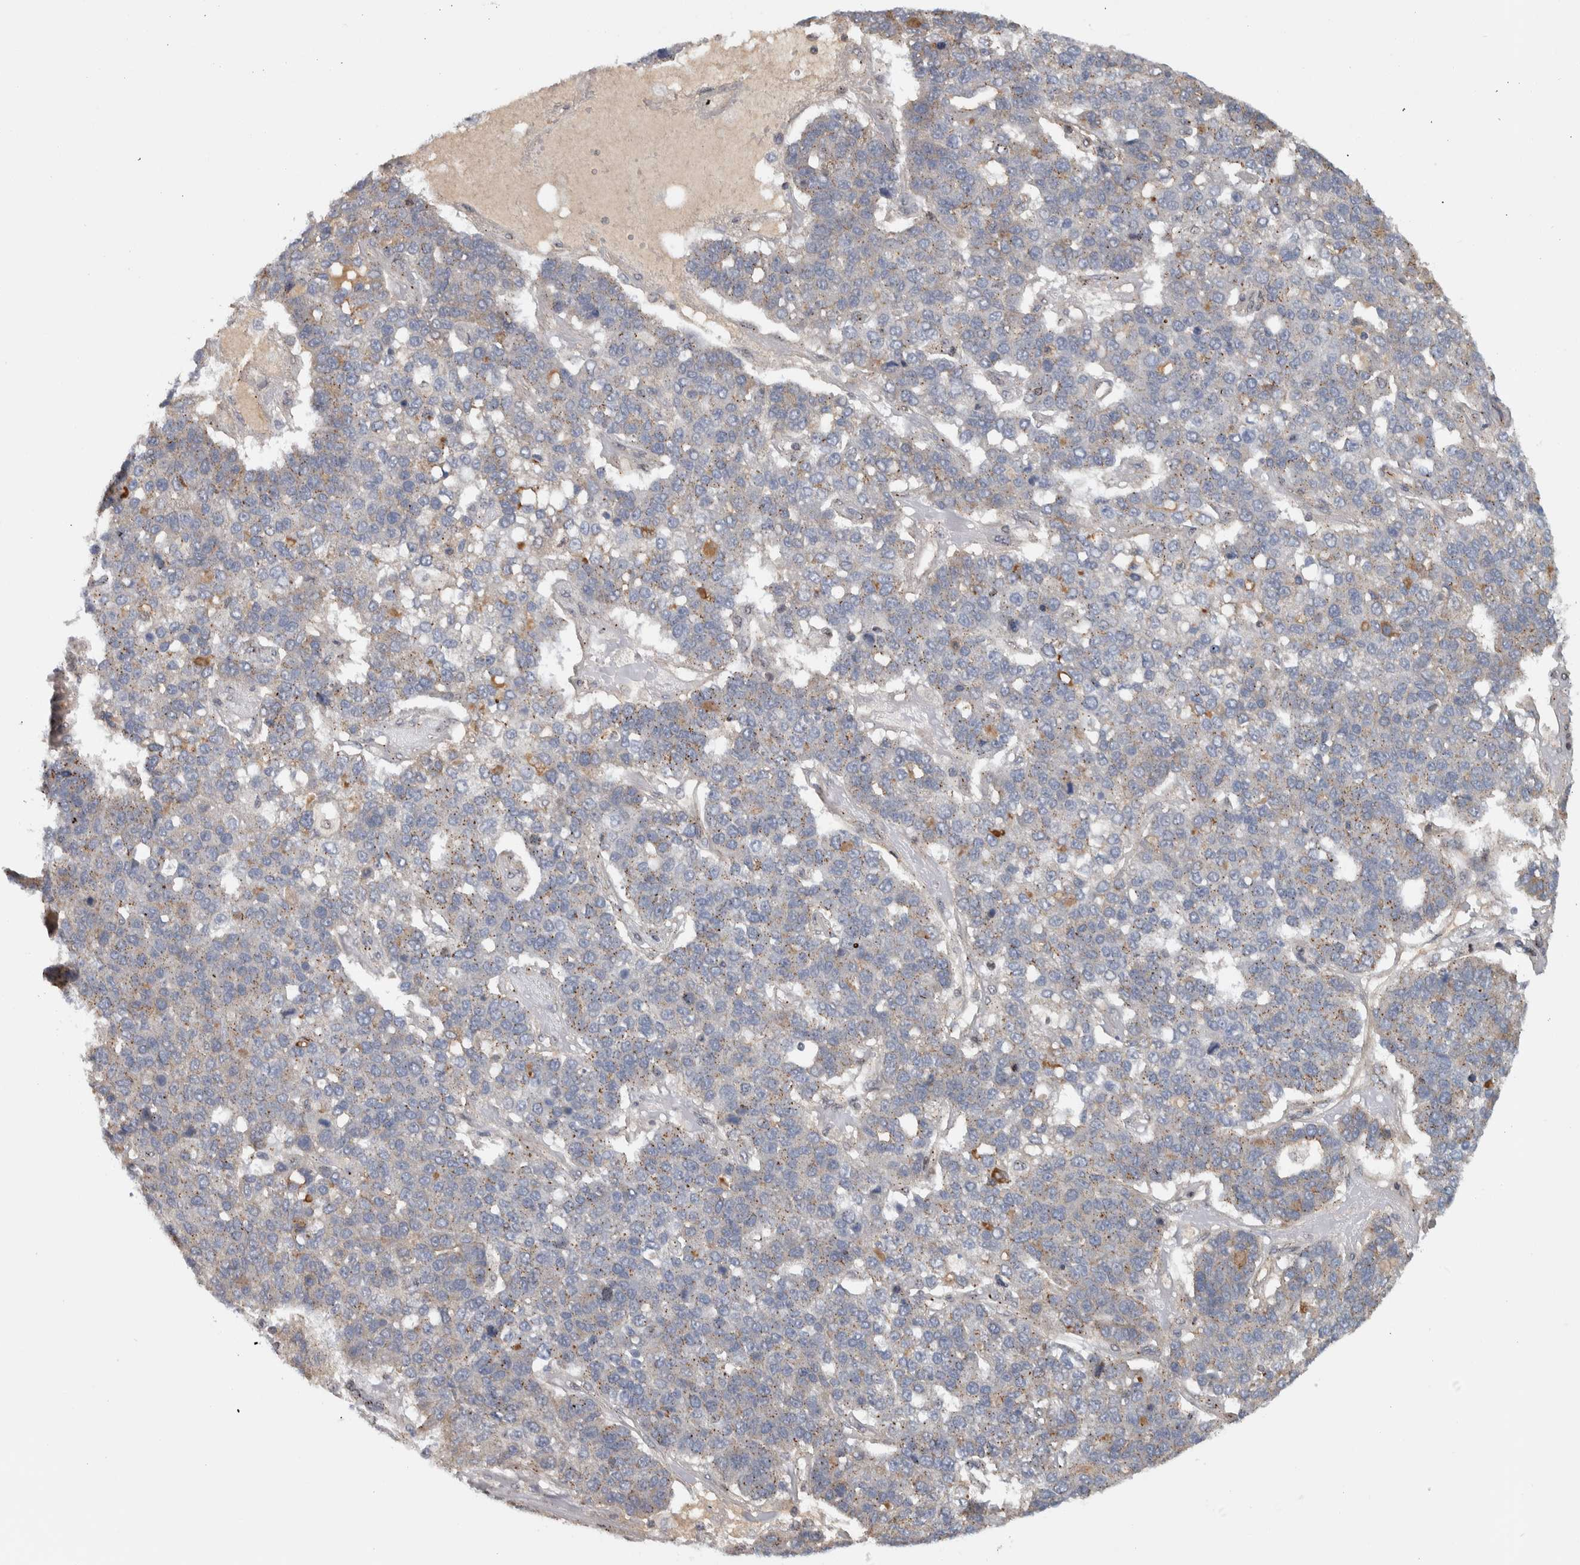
{"staining": {"intensity": "weak", "quantity": "<25%", "location": "cytoplasmic/membranous"}, "tissue": "pancreatic cancer", "cell_type": "Tumor cells", "image_type": "cancer", "snomed": [{"axis": "morphology", "description": "Adenocarcinoma, NOS"}, {"axis": "topography", "description": "Pancreas"}], "caption": "Adenocarcinoma (pancreatic) was stained to show a protein in brown. There is no significant expression in tumor cells.", "gene": "MSL1", "patient": {"sex": "female", "age": 61}}